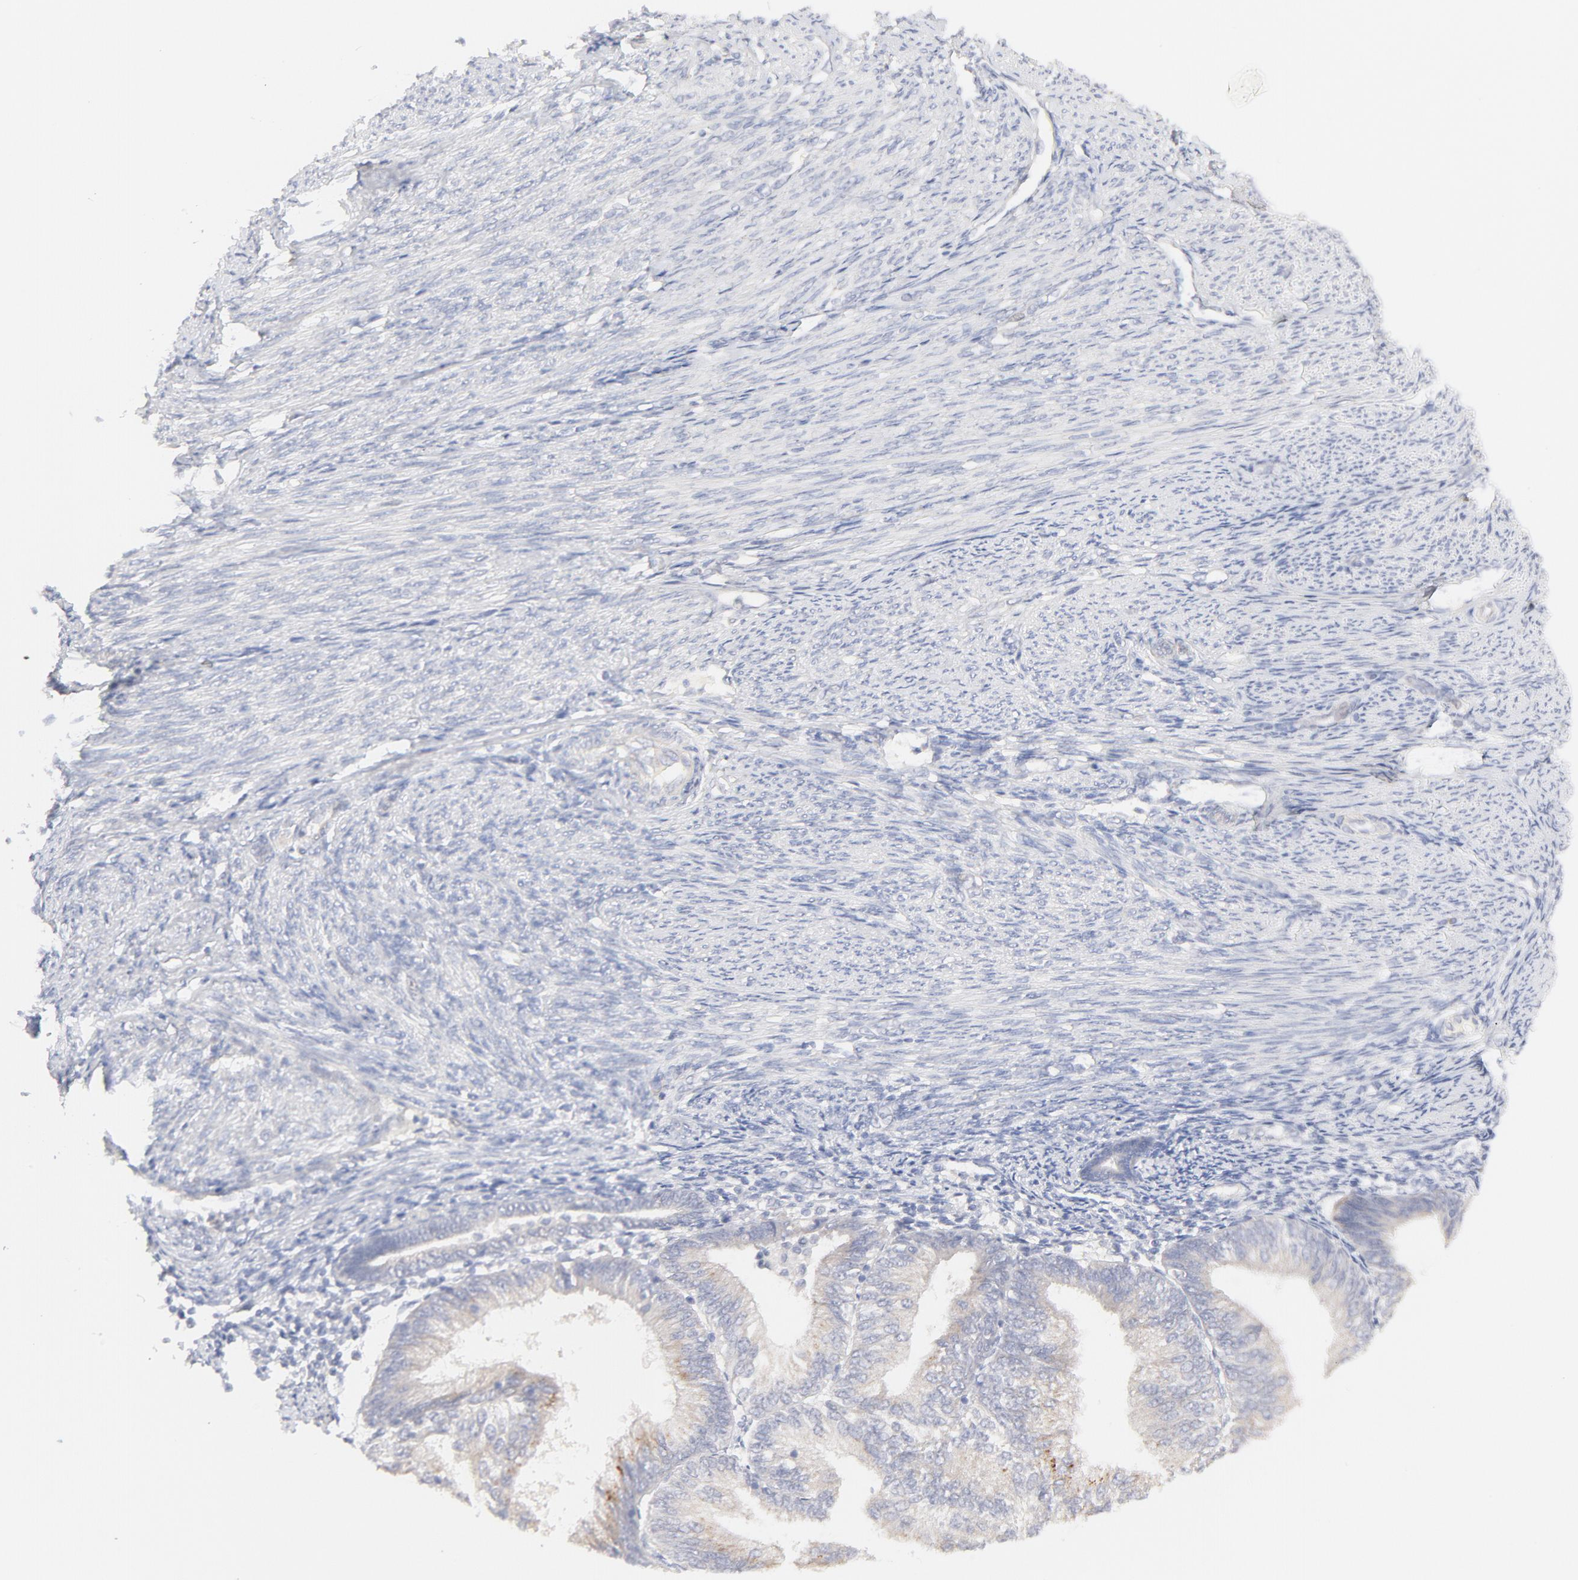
{"staining": {"intensity": "weak", "quantity": "25%-75%", "location": "cytoplasmic/membranous"}, "tissue": "endometrial cancer", "cell_type": "Tumor cells", "image_type": "cancer", "snomed": [{"axis": "morphology", "description": "Adenocarcinoma, NOS"}, {"axis": "topography", "description": "Endometrium"}], "caption": "Brown immunohistochemical staining in endometrial cancer (adenocarcinoma) shows weak cytoplasmic/membranous staining in approximately 25%-75% of tumor cells. Immunohistochemistry stains the protein in brown and the nuclei are stained blue.", "gene": "NKX2-2", "patient": {"sex": "female", "age": 55}}